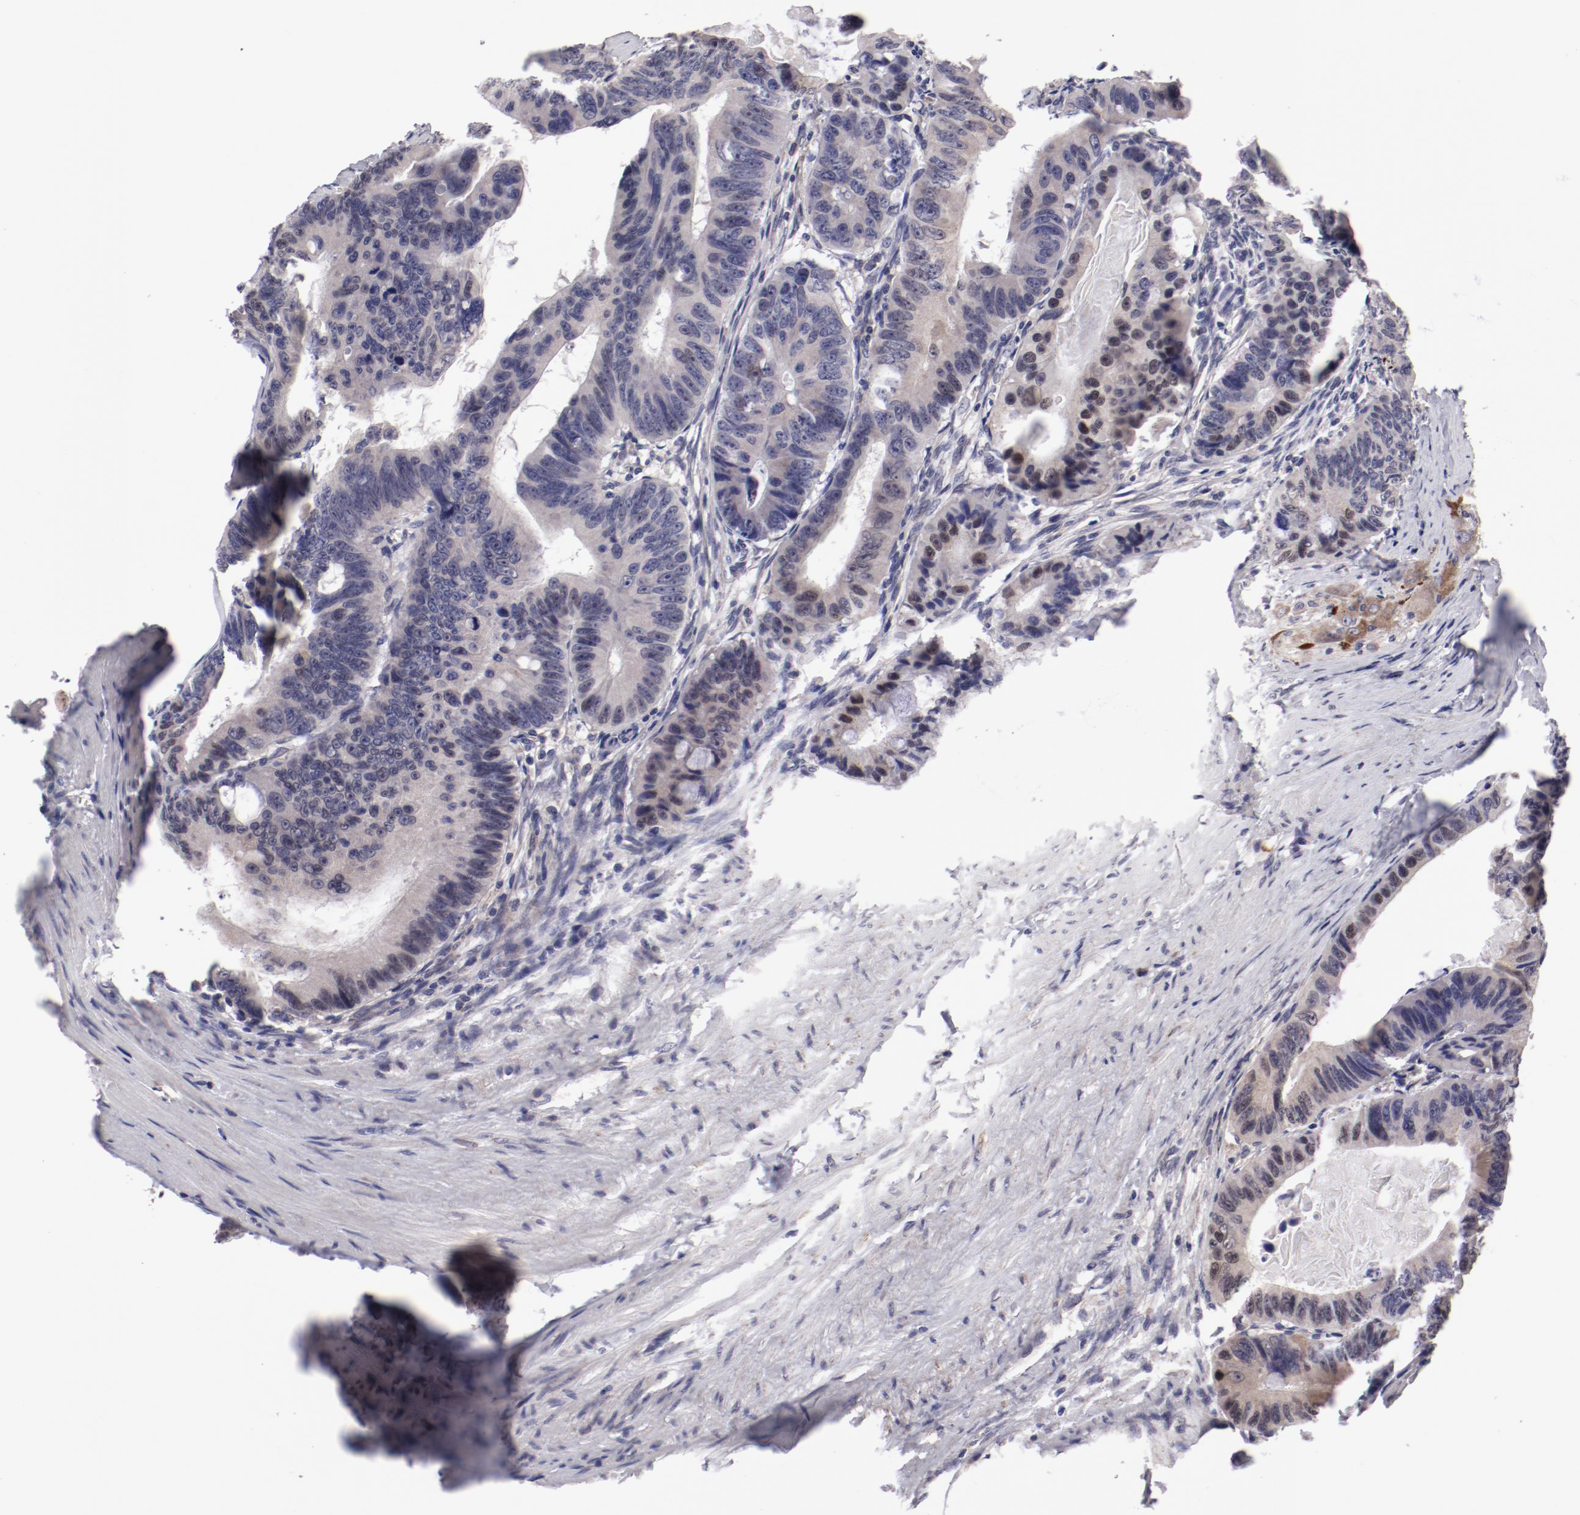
{"staining": {"intensity": "weak", "quantity": ">75%", "location": "cytoplasmic/membranous"}, "tissue": "colorectal cancer", "cell_type": "Tumor cells", "image_type": "cancer", "snomed": [{"axis": "morphology", "description": "Adenocarcinoma, NOS"}, {"axis": "topography", "description": "Colon"}], "caption": "The histopathology image shows staining of colorectal adenocarcinoma, revealing weak cytoplasmic/membranous protein positivity (brown color) within tumor cells.", "gene": "IL12A", "patient": {"sex": "female", "age": 55}}